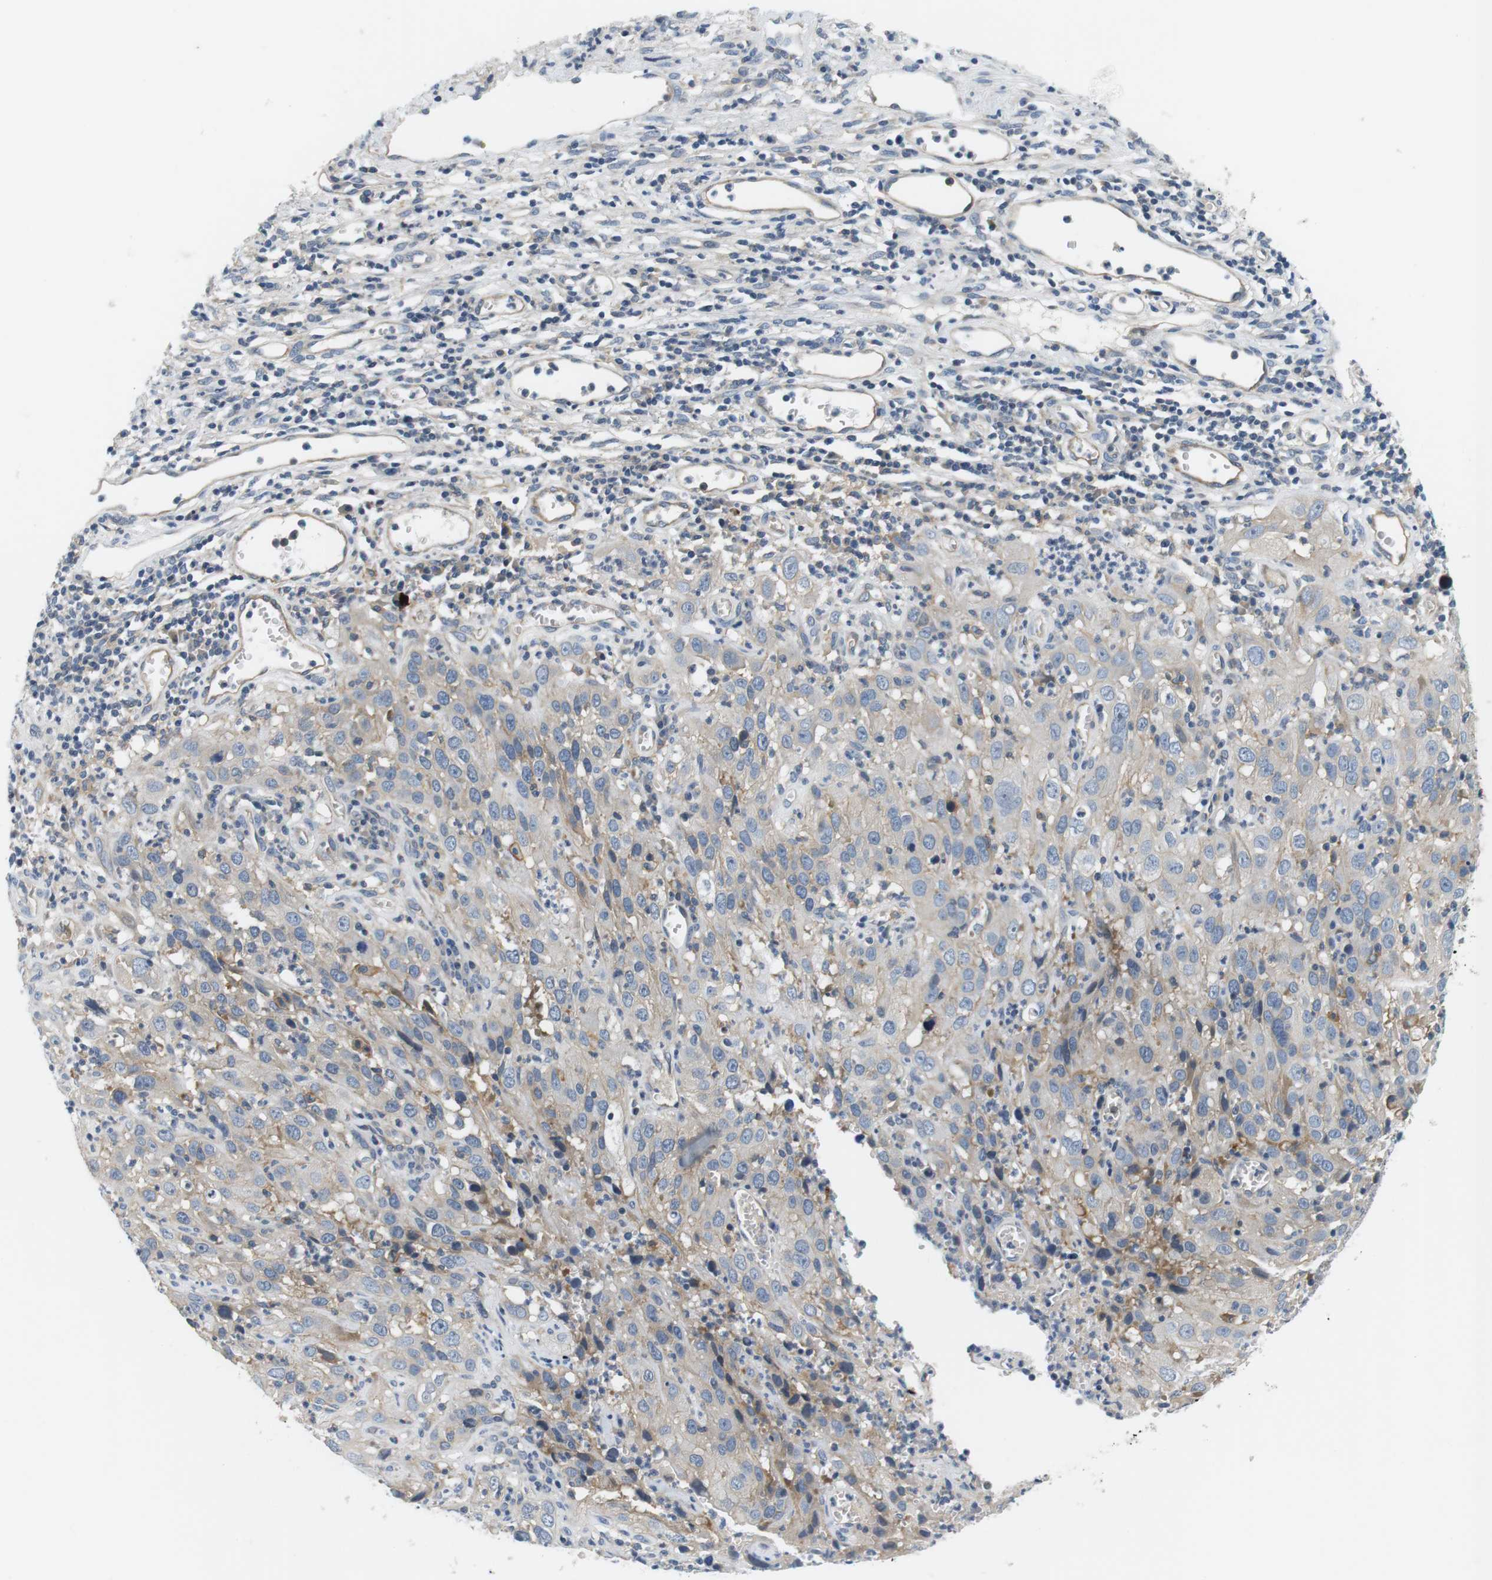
{"staining": {"intensity": "weak", "quantity": "<25%", "location": "cytoplasmic/membranous"}, "tissue": "cervical cancer", "cell_type": "Tumor cells", "image_type": "cancer", "snomed": [{"axis": "morphology", "description": "Squamous cell carcinoma, NOS"}, {"axis": "topography", "description": "Cervix"}], "caption": "A micrograph of squamous cell carcinoma (cervical) stained for a protein reveals no brown staining in tumor cells.", "gene": "SLC30A1", "patient": {"sex": "female", "age": 32}}